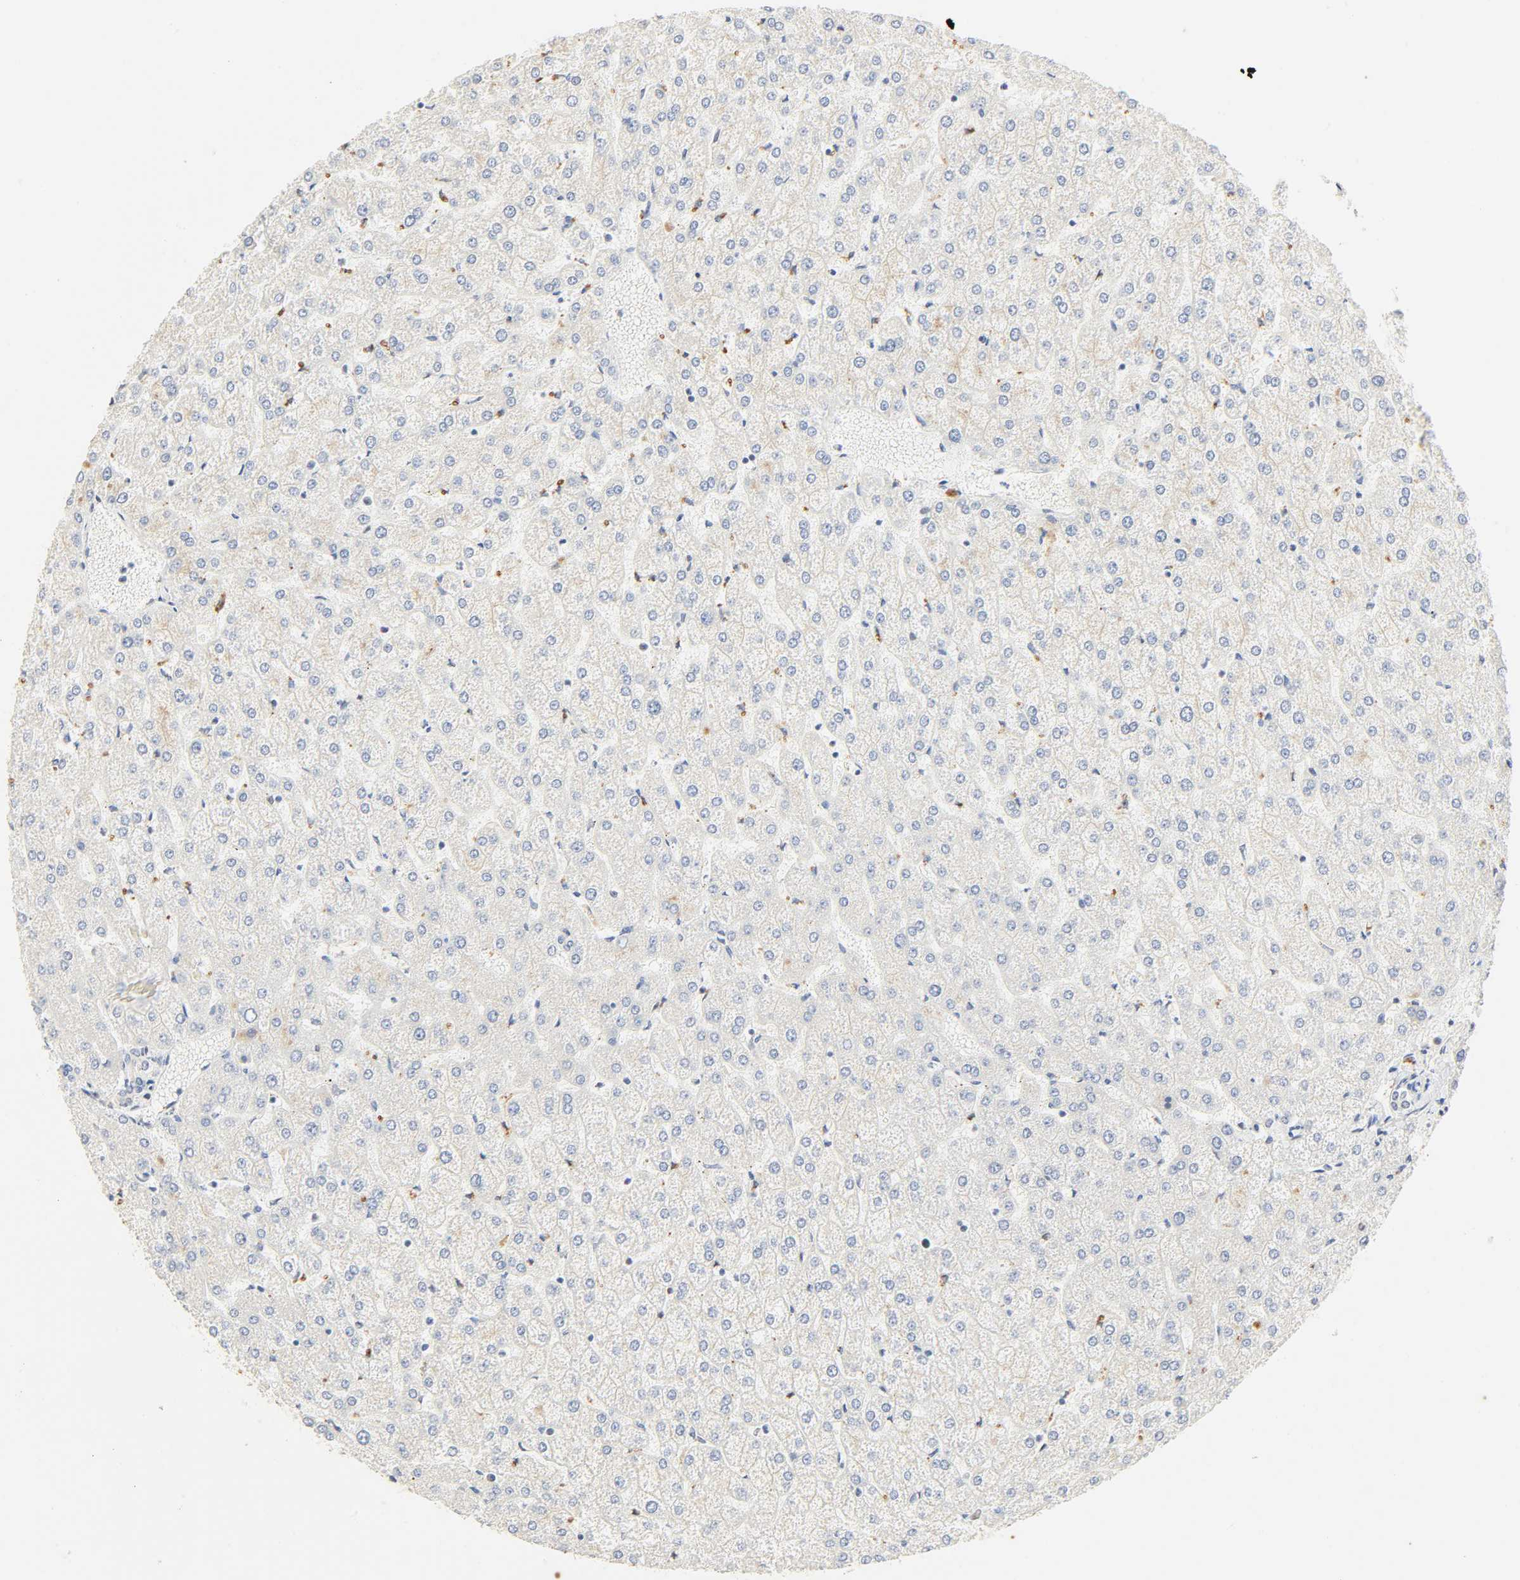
{"staining": {"intensity": "negative", "quantity": "none", "location": "none"}, "tissue": "liver", "cell_type": "Cholangiocytes", "image_type": "normal", "snomed": [{"axis": "morphology", "description": "Normal tissue, NOS"}, {"axis": "topography", "description": "Liver"}], "caption": "Immunohistochemistry micrograph of normal human liver stained for a protein (brown), which shows no expression in cholangiocytes.", "gene": "DAZAP1", "patient": {"sex": "female", "age": 32}}